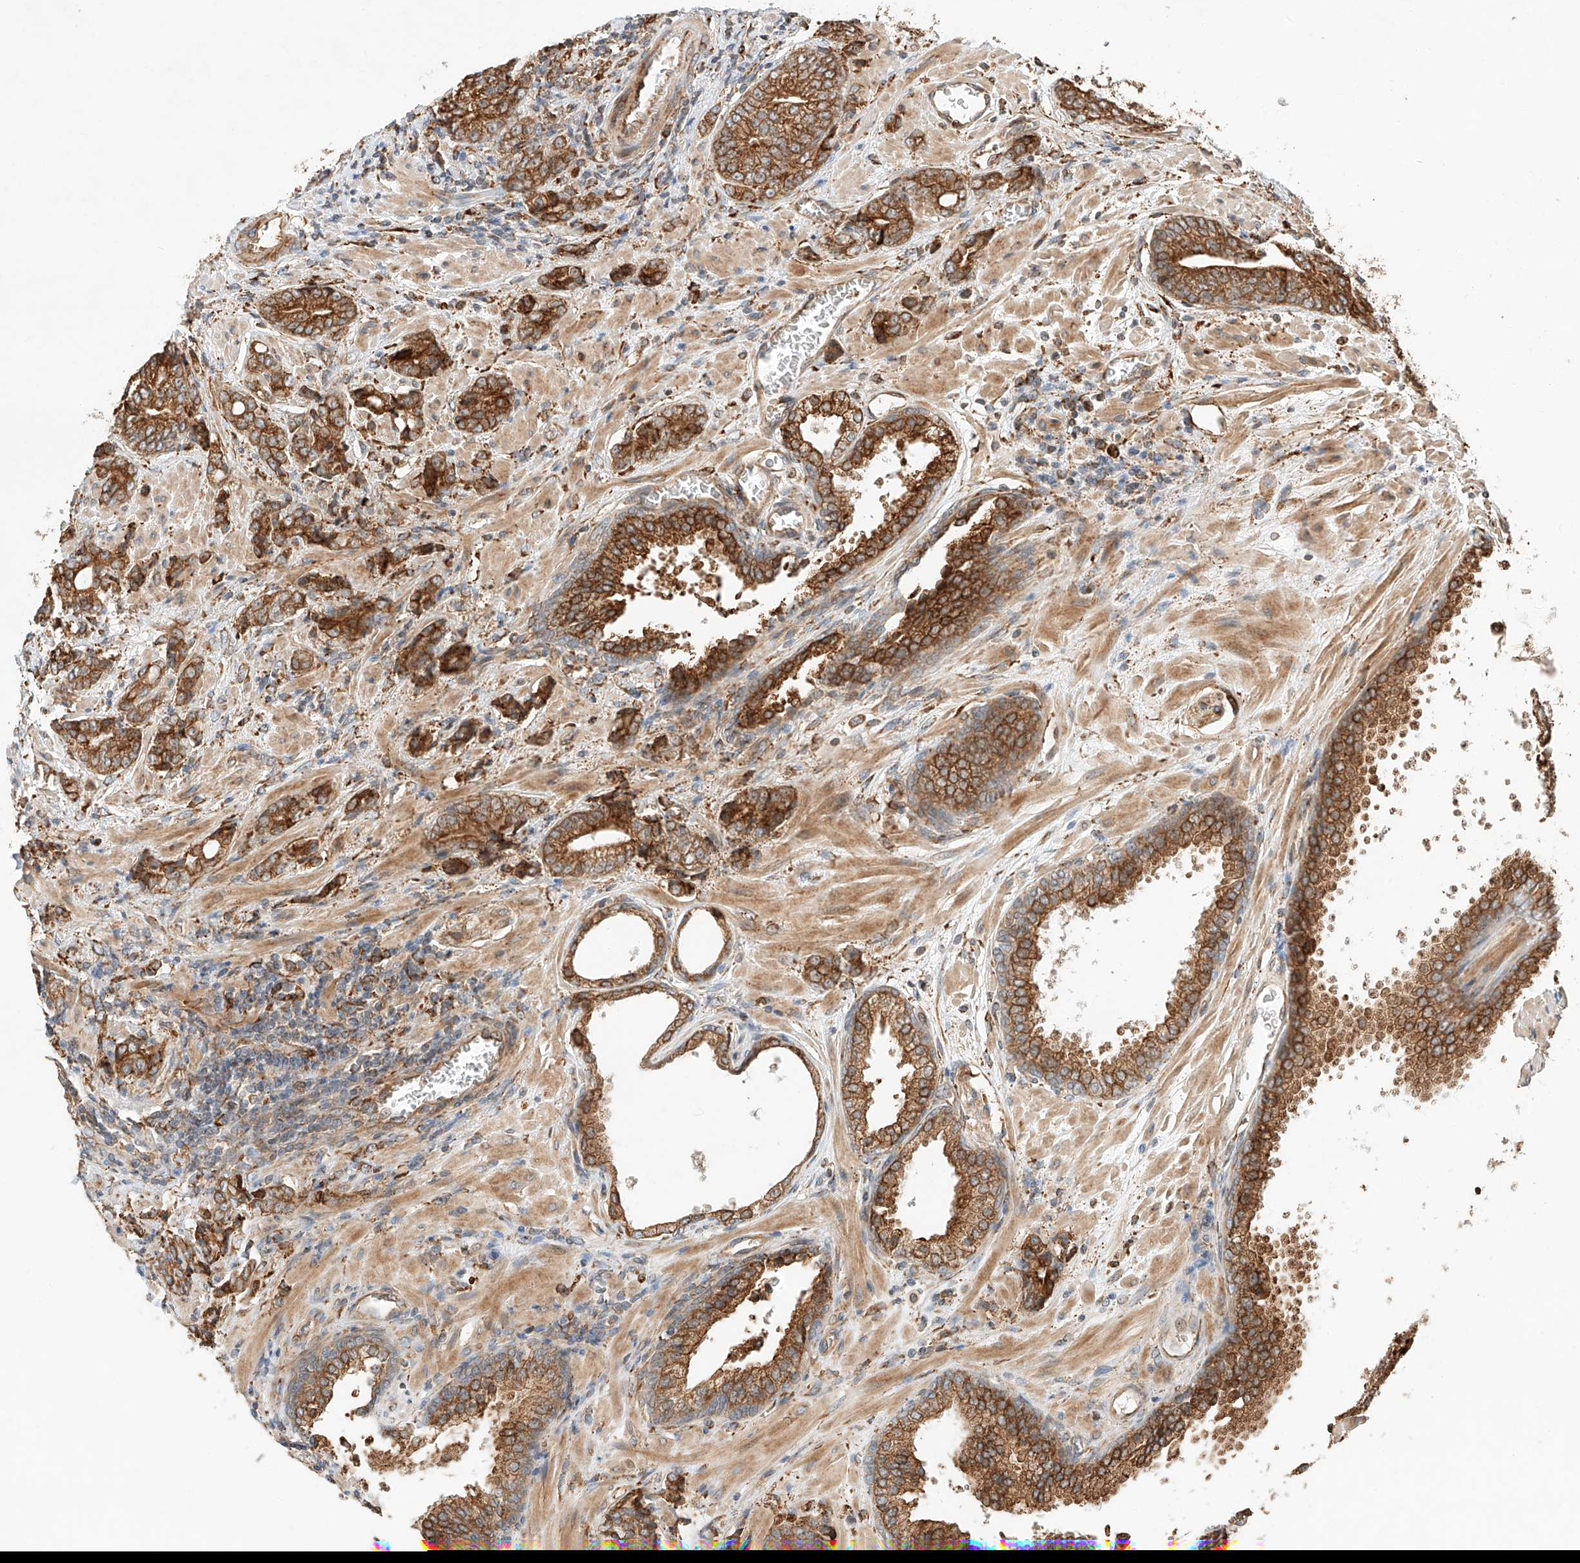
{"staining": {"intensity": "strong", "quantity": ">75%", "location": "cytoplasmic/membranous"}, "tissue": "prostate cancer", "cell_type": "Tumor cells", "image_type": "cancer", "snomed": [{"axis": "morphology", "description": "Adenocarcinoma, High grade"}, {"axis": "topography", "description": "Prostate"}], "caption": "This histopathology image shows IHC staining of human adenocarcinoma (high-grade) (prostate), with high strong cytoplasmic/membranous positivity in about >75% of tumor cells.", "gene": "ZNF84", "patient": {"sex": "male", "age": 57}}